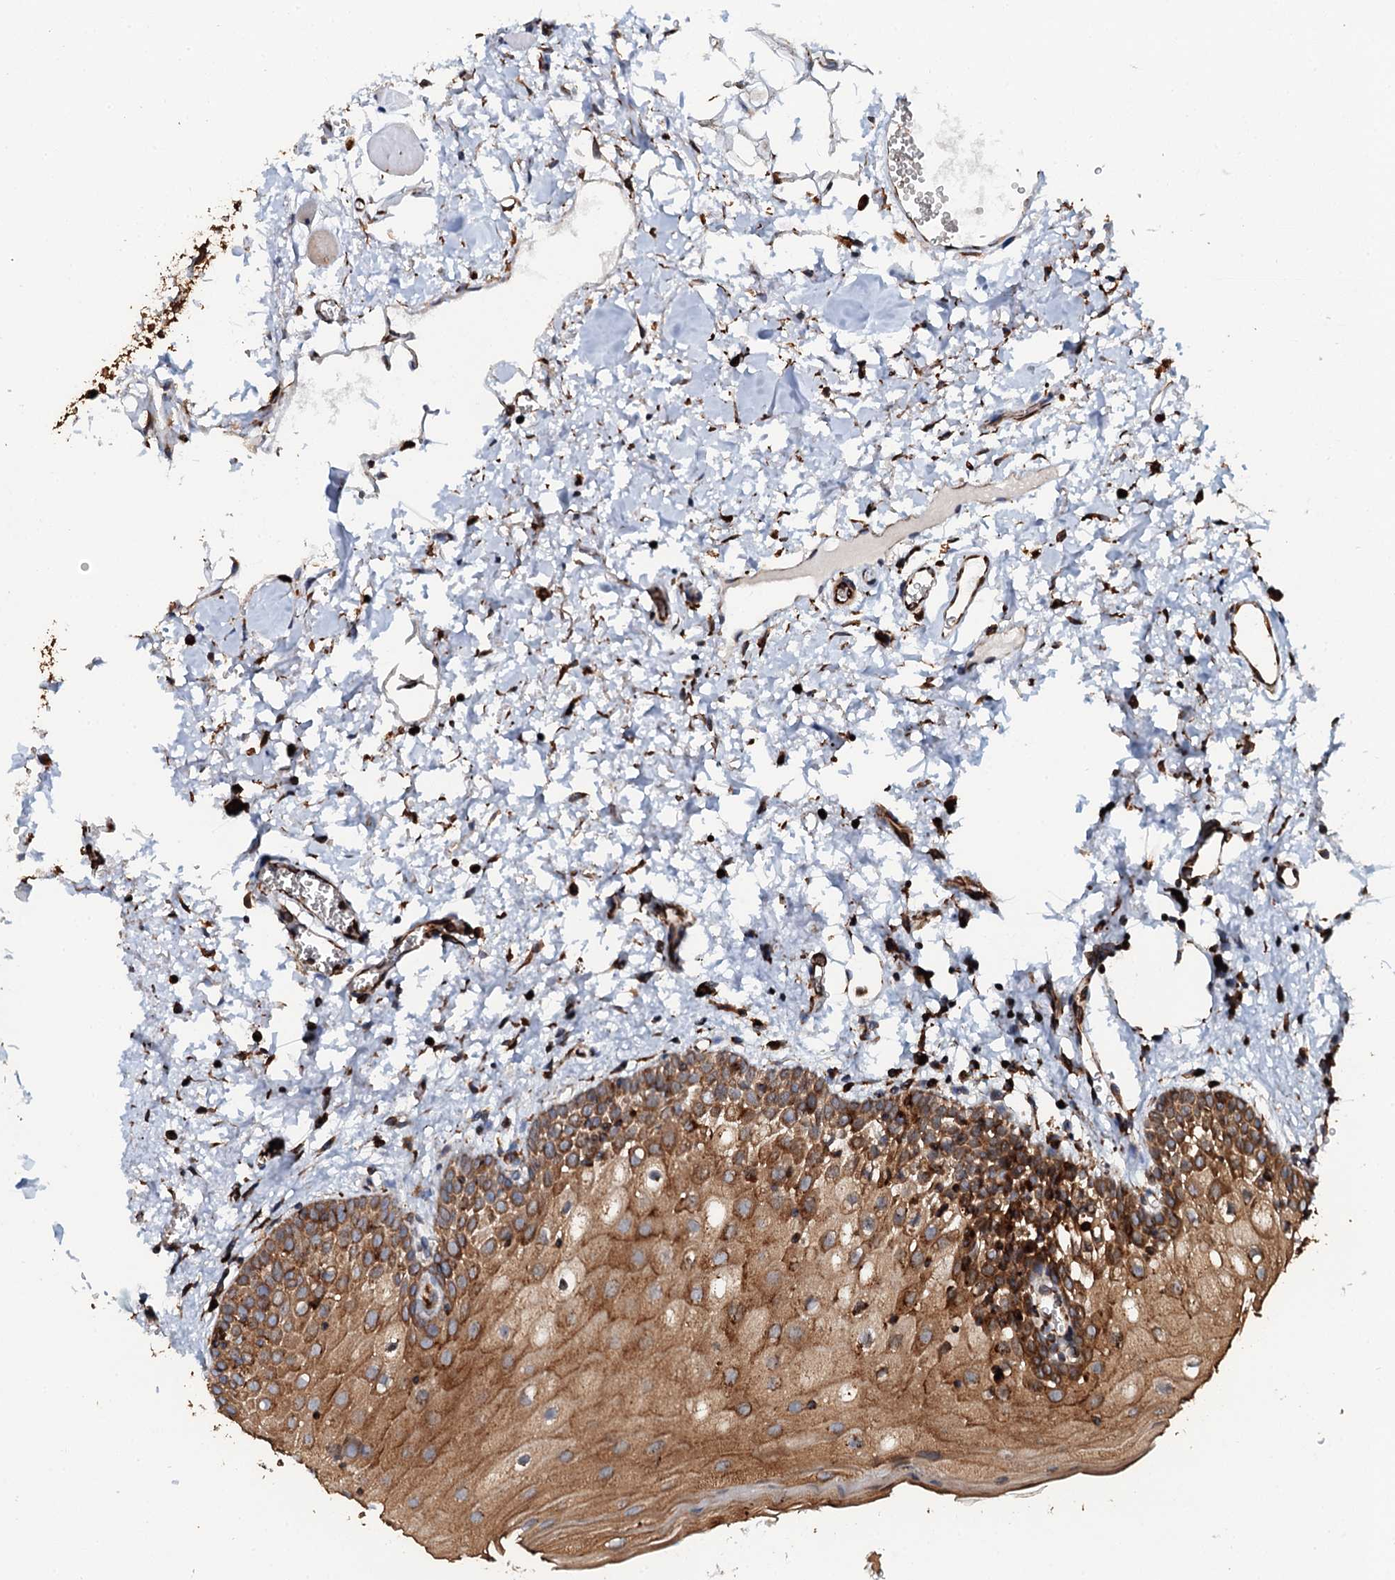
{"staining": {"intensity": "moderate", "quantity": ">75%", "location": "cytoplasmic/membranous"}, "tissue": "oral mucosa", "cell_type": "Squamous epithelial cells", "image_type": "normal", "snomed": [{"axis": "morphology", "description": "Normal tissue, NOS"}, {"axis": "topography", "description": "Oral tissue"}, {"axis": "topography", "description": "Tounge, NOS"}], "caption": "Immunohistochemistry image of normal oral mucosa: human oral mucosa stained using immunohistochemistry shows medium levels of moderate protein expression localized specifically in the cytoplasmic/membranous of squamous epithelial cells, appearing as a cytoplasmic/membranous brown color.", "gene": "VAMP8", "patient": {"sex": "female", "age": 73}}